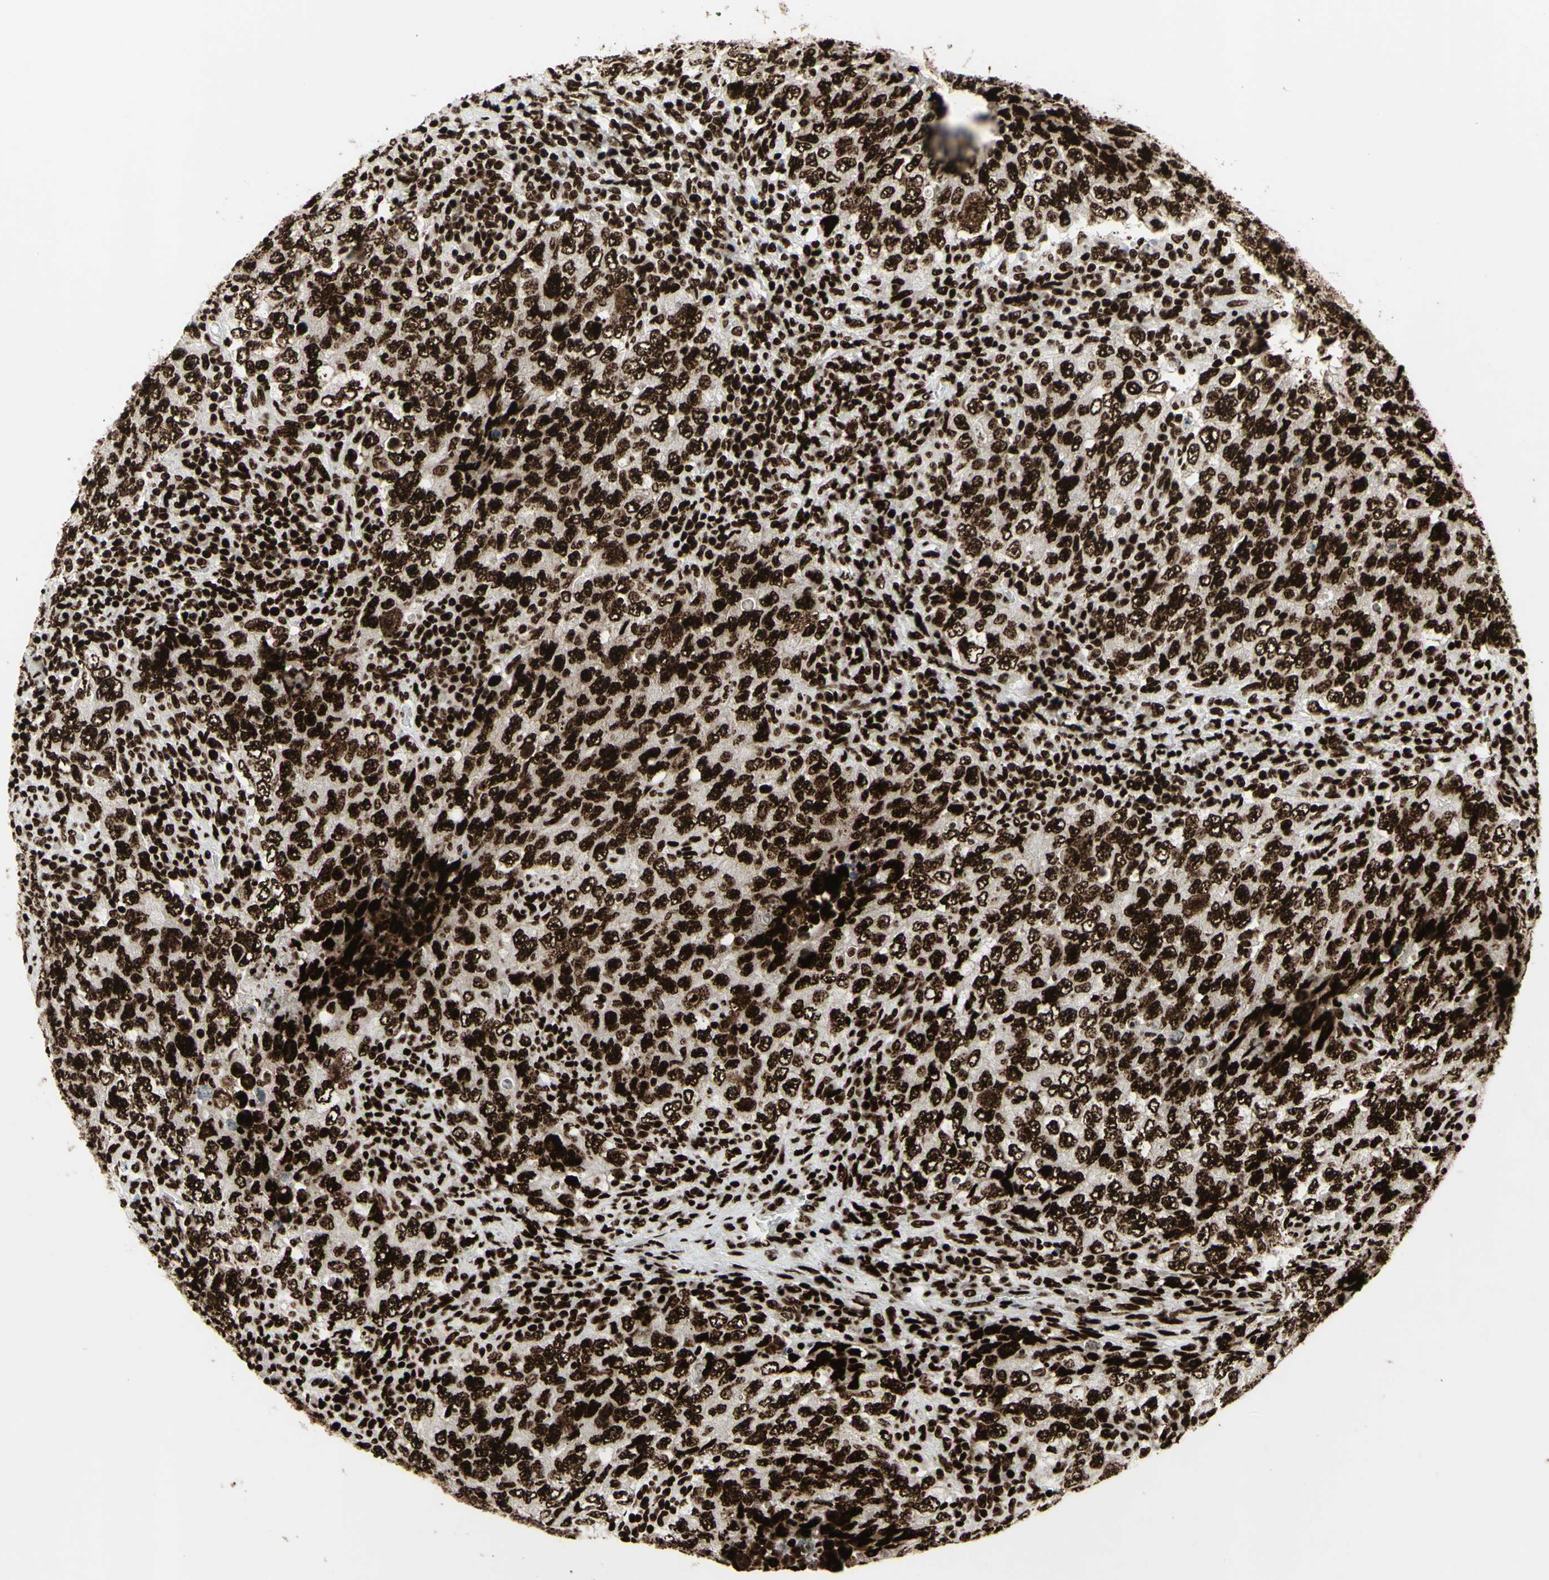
{"staining": {"intensity": "strong", "quantity": ">75%", "location": "nuclear"}, "tissue": "testis cancer", "cell_type": "Tumor cells", "image_type": "cancer", "snomed": [{"axis": "morphology", "description": "Carcinoma, Embryonal, NOS"}, {"axis": "topography", "description": "Testis"}], "caption": "Protein analysis of testis cancer tissue reveals strong nuclear staining in approximately >75% of tumor cells. (IHC, brightfield microscopy, high magnification).", "gene": "U2AF2", "patient": {"sex": "male", "age": 26}}